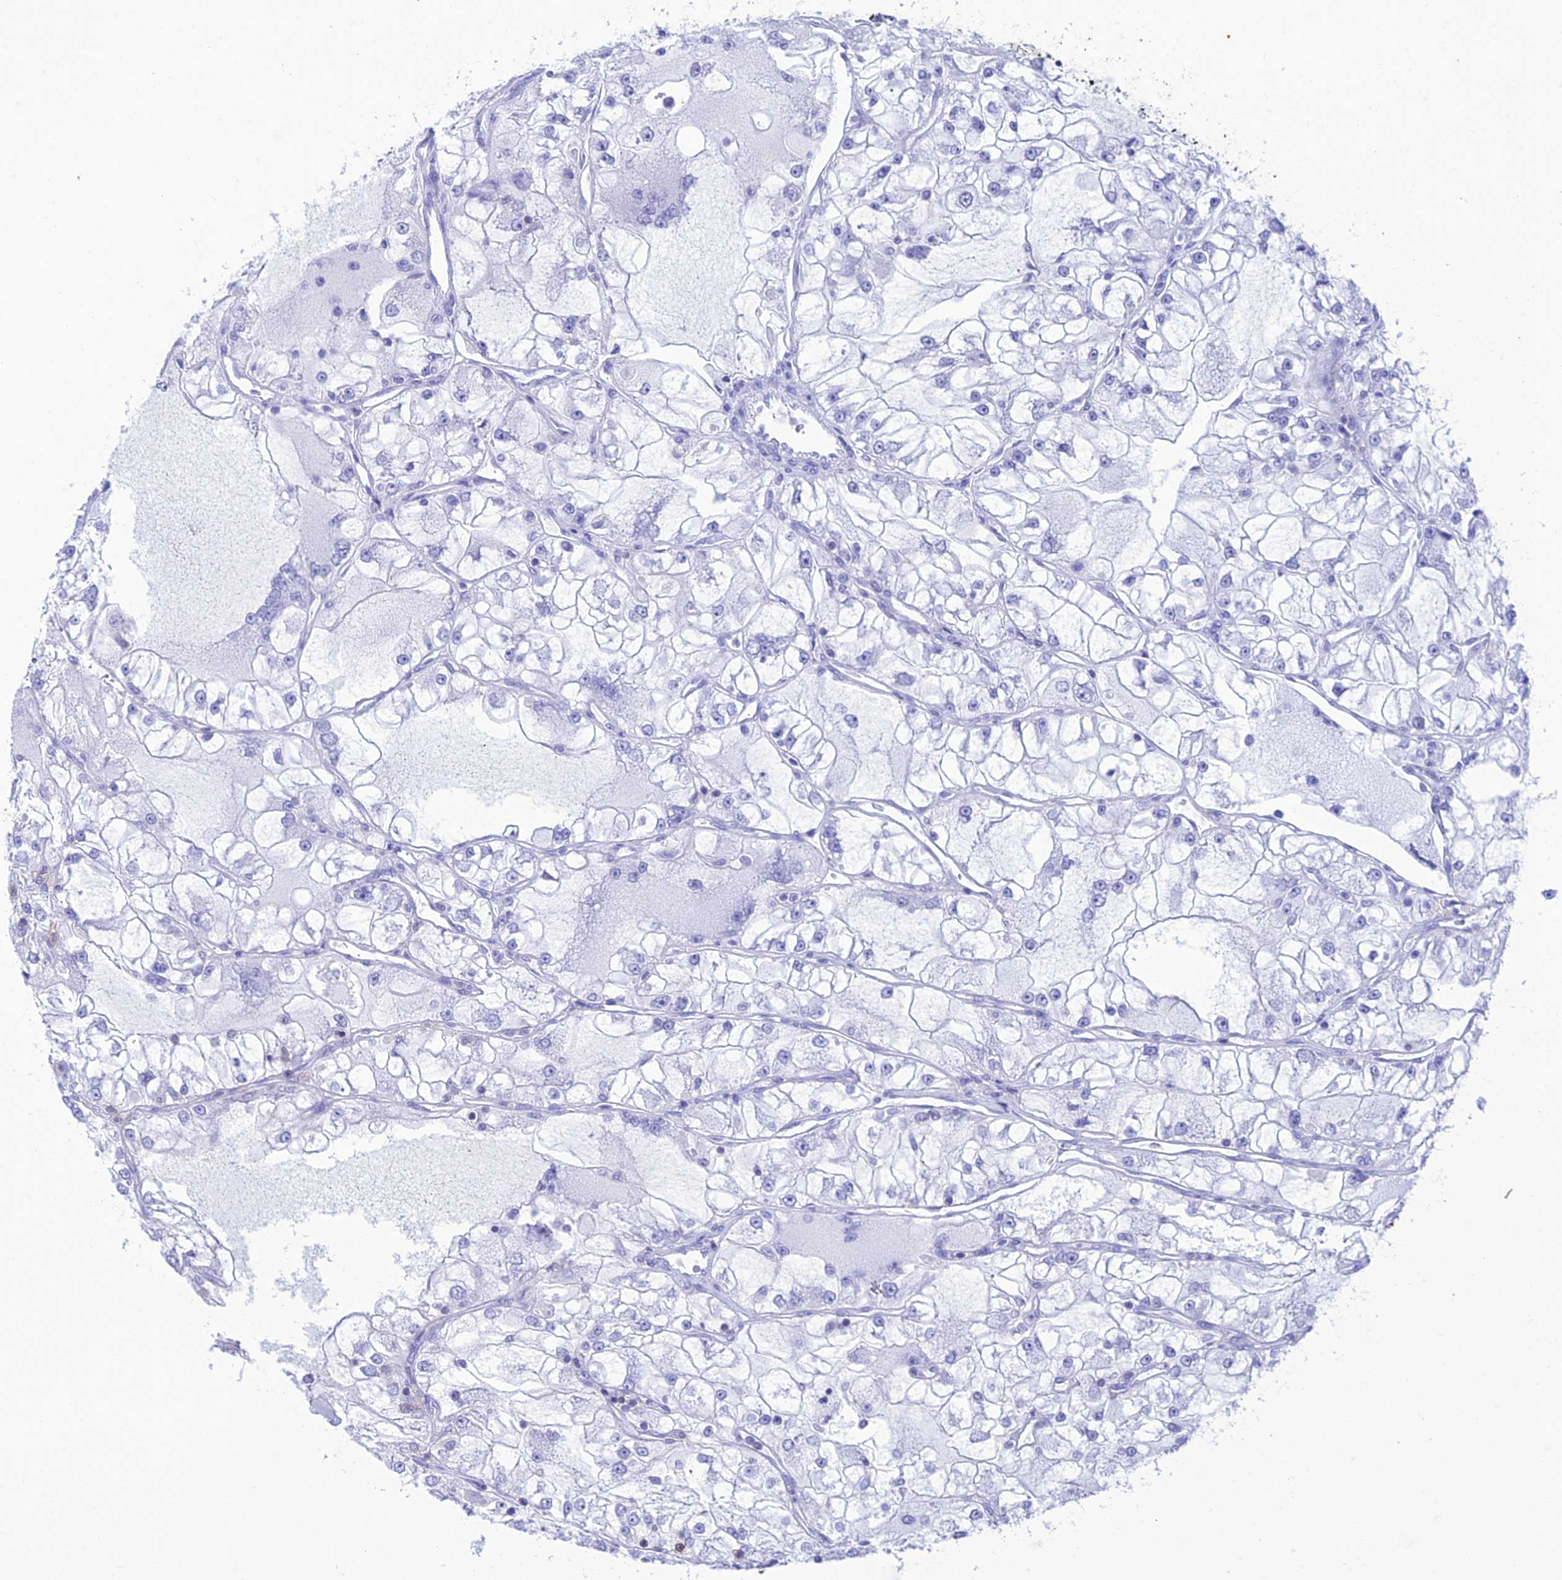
{"staining": {"intensity": "negative", "quantity": "none", "location": "none"}, "tissue": "renal cancer", "cell_type": "Tumor cells", "image_type": "cancer", "snomed": [{"axis": "morphology", "description": "Adenocarcinoma, NOS"}, {"axis": "topography", "description": "Kidney"}], "caption": "Immunohistochemical staining of renal adenocarcinoma demonstrates no significant positivity in tumor cells. The staining was performed using DAB to visualize the protein expression in brown, while the nuclei were stained in blue with hematoxylin (Magnification: 20x).", "gene": "FAM76A", "patient": {"sex": "female", "age": 72}}